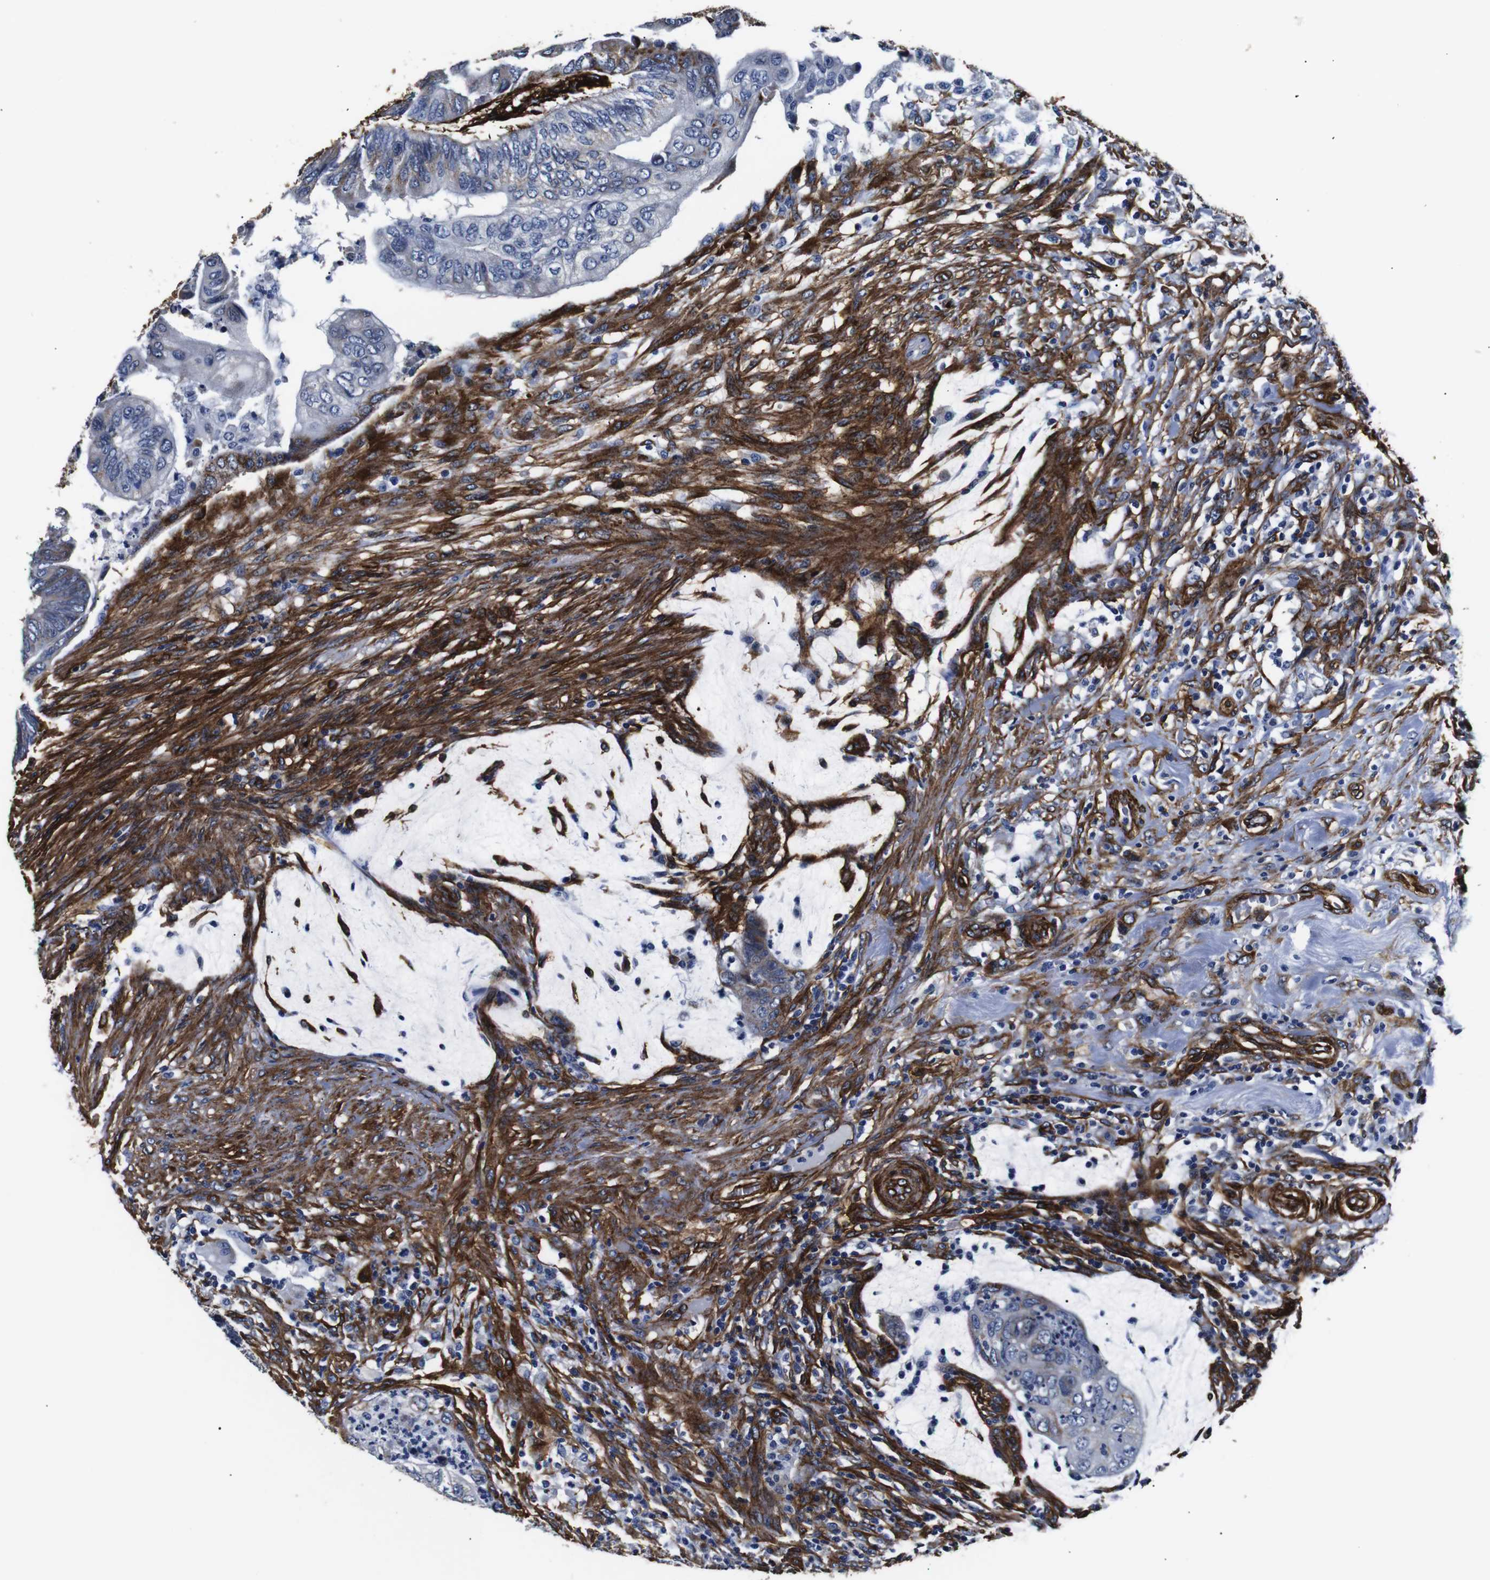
{"staining": {"intensity": "negative", "quantity": "none", "location": "none"}, "tissue": "colorectal cancer", "cell_type": "Tumor cells", "image_type": "cancer", "snomed": [{"axis": "morphology", "description": "Normal tissue, NOS"}, {"axis": "morphology", "description": "Adenocarcinoma, NOS"}, {"axis": "topography", "description": "Rectum"}, {"axis": "topography", "description": "Peripheral nerve tissue"}], "caption": "A high-resolution micrograph shows immunohistochemistry (IHC) staining of colorectal adenocarcinoma, which exhibits no significant expression in tumor cells.", "gene": "CAV2", "patient": {"sex": "male", "age": 92}}